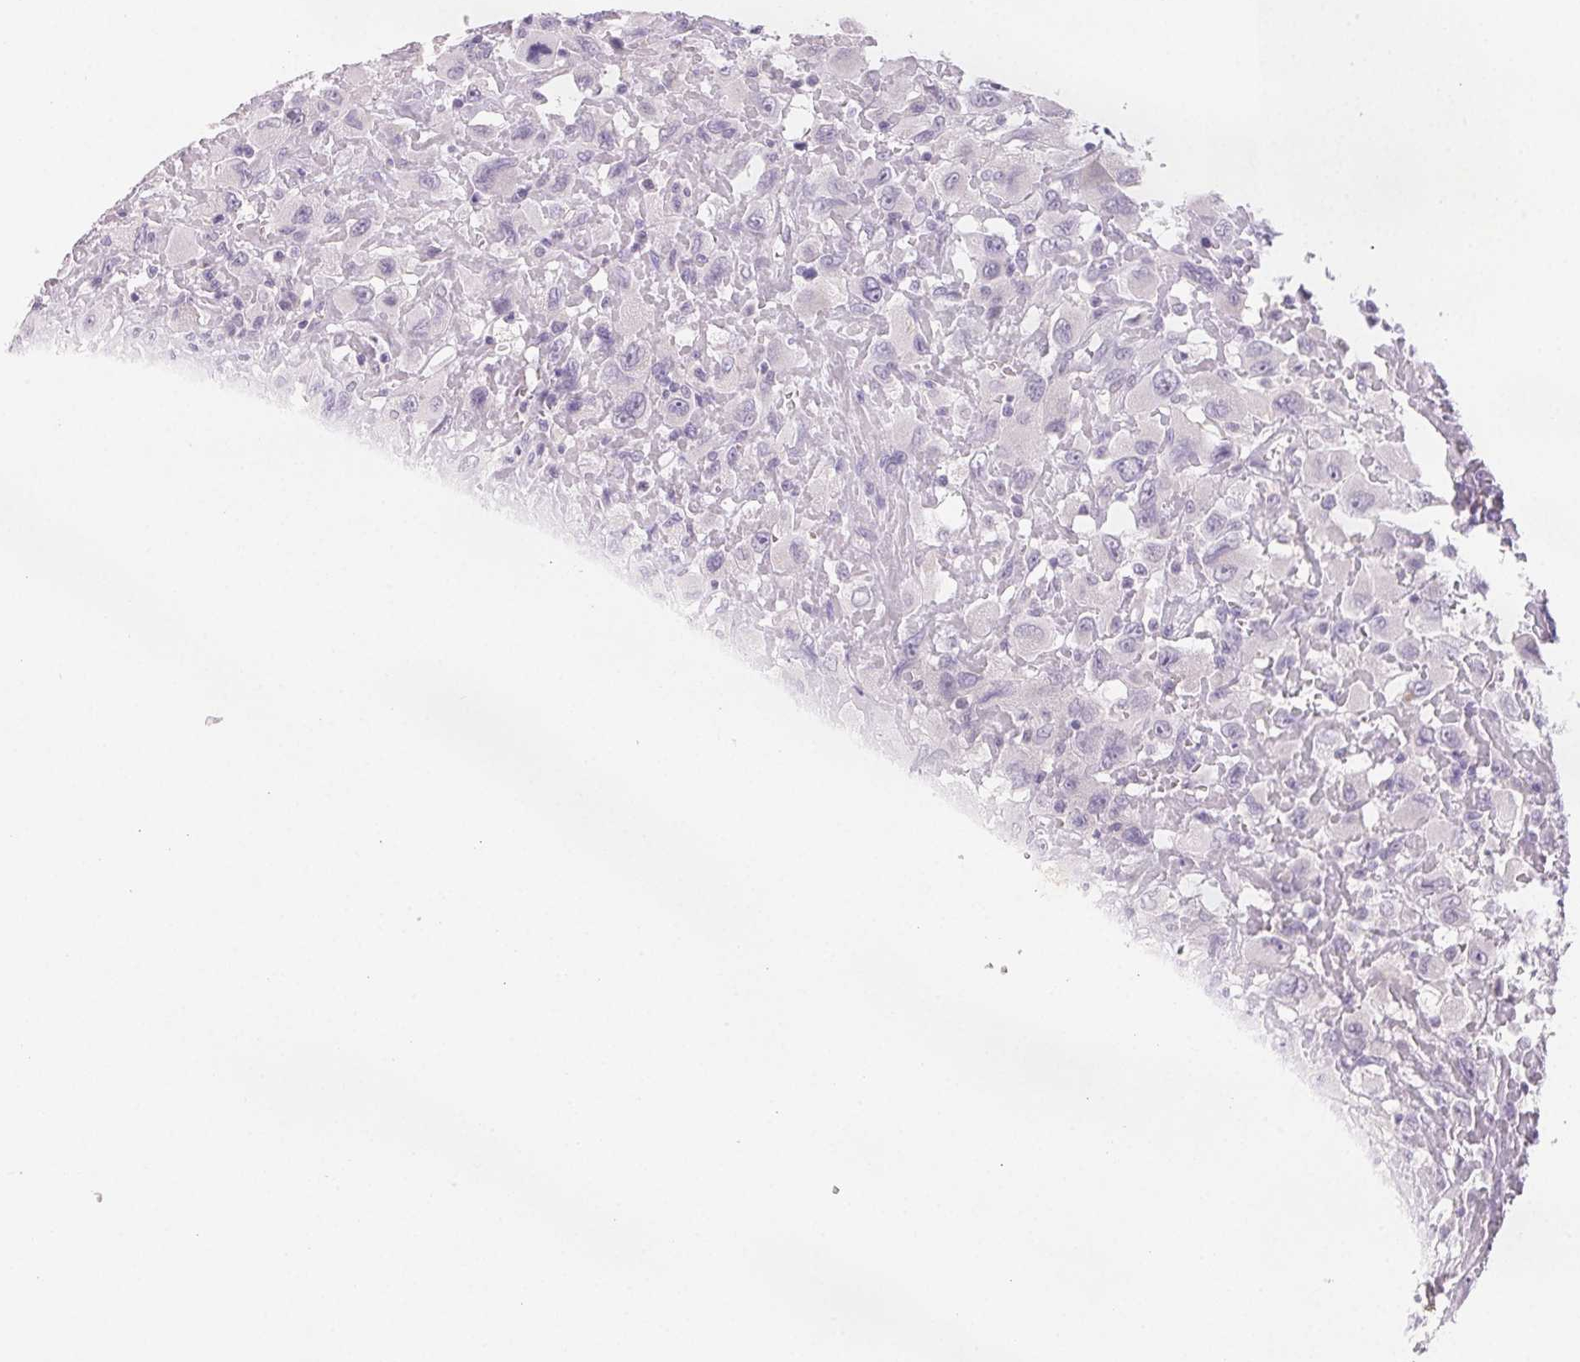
{"staining": {"intensity": "negative", "quantity": "none", "location": "none"}, "tissue": "head and neck cancer", "cell_type": "Tumor cells", "image_type": "cancer", "snomed": [{"axis": "morphology", "description": "Squamous cell carcinoma, NOS"}, {"axis": "morphology", "description": "Squamous cell carcinoma, metastatic, NOS"}, {"axis": "topography", "description": "Oral tissue"}, {"axis": "topography", "description": "Head-Neck"}], "caption": "Immunohistochemical staining of human metastatic squamous cell carcinoma (head and neck) displays no significant expression in tumor cells. (Immunohistochemistry (ihc), brightfield microscopy, high magnification).", "gene": "BPIFB2", "patient": {"sex": "female", "age": 85}}